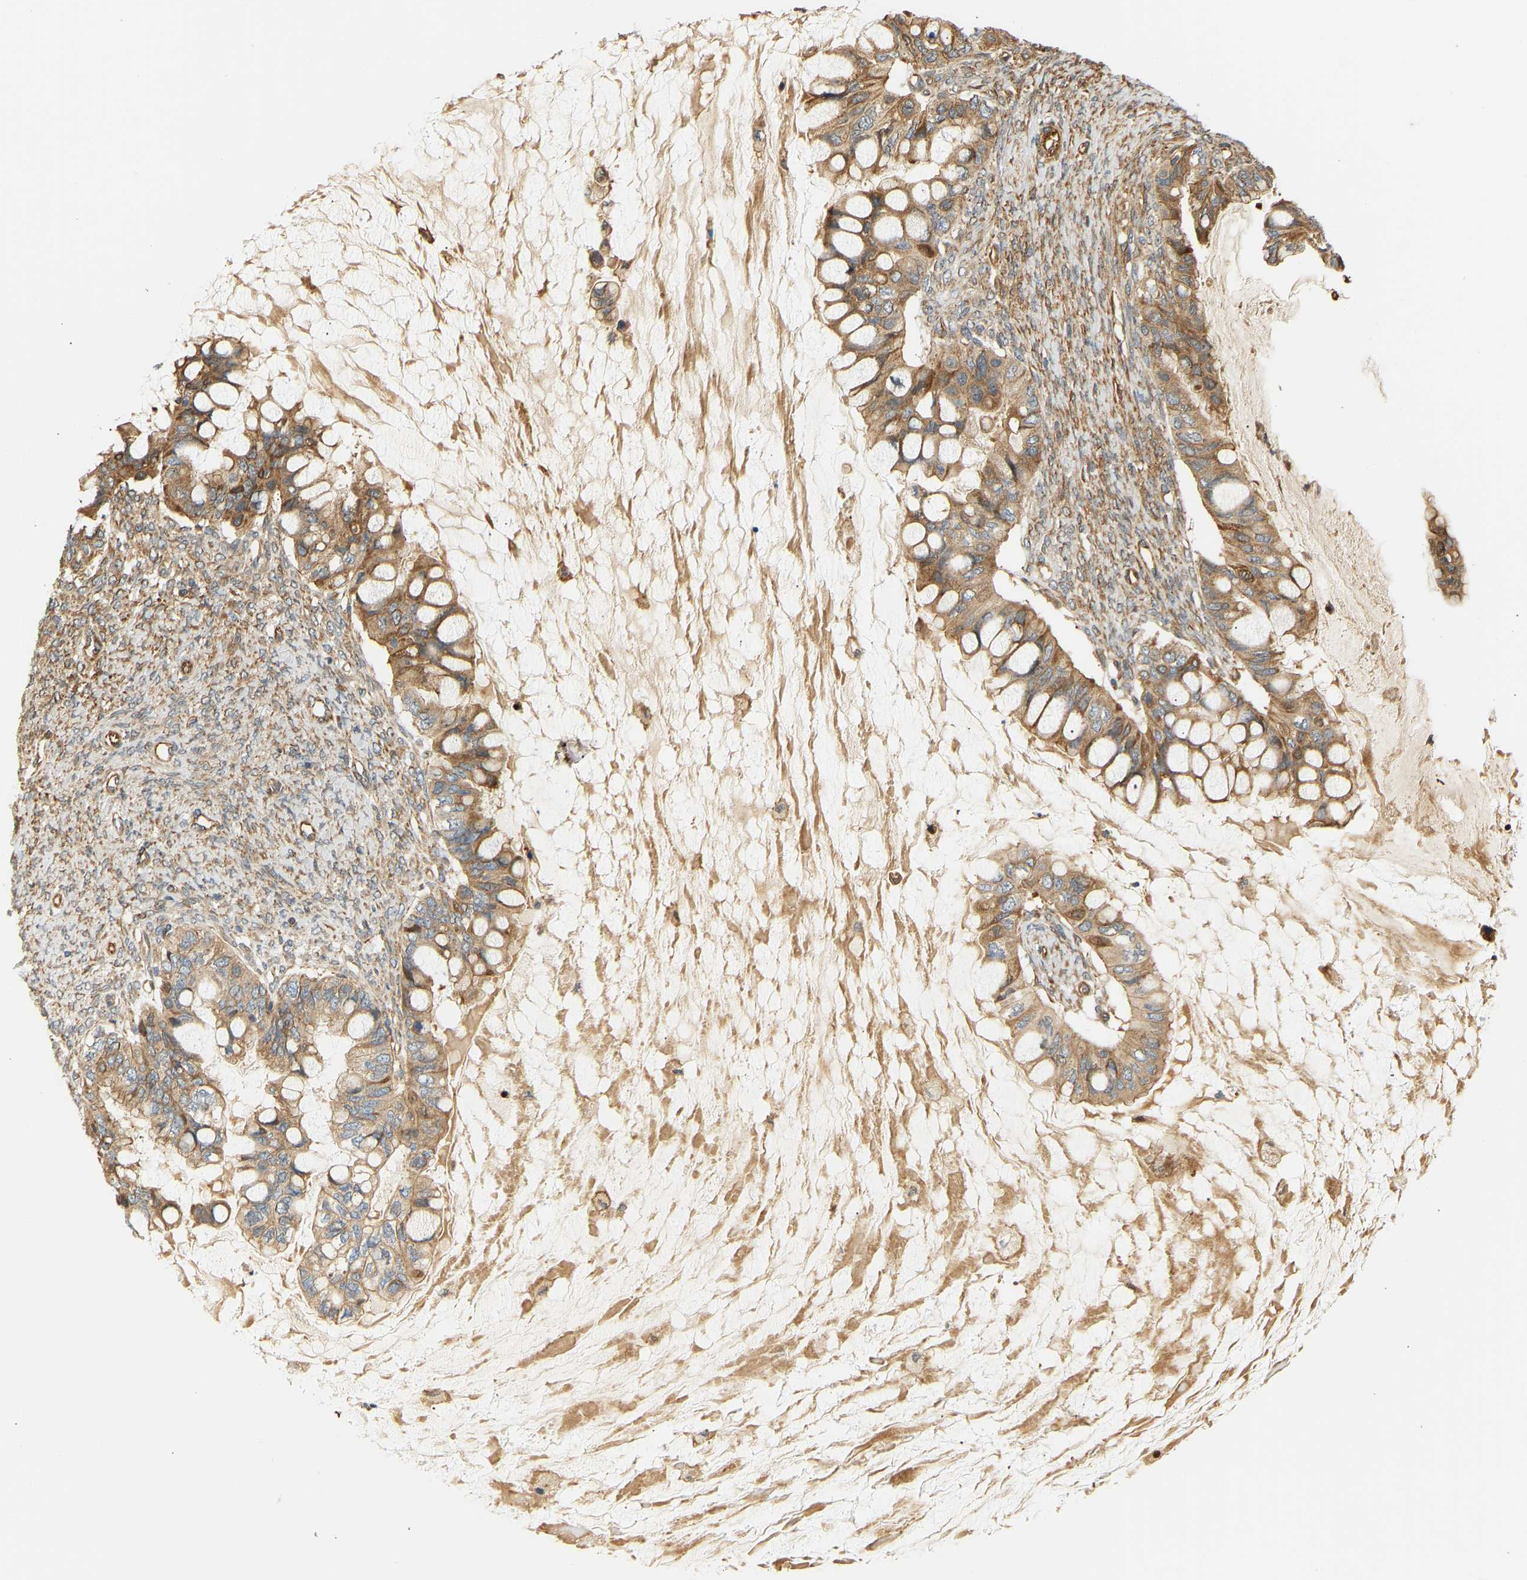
{"staining": {"intensity": "moderate", "quantity": ">75%", "location": "cytoplasmic/membranous"}, "tissue": "ovarian cancer", "cell_type": "Tumor cells", "image_type": "cancer", "snomed": [{"axis": "morphology", "description": "Cystadenocarcinoma, mucinous, NOS"}, {"axis": "topography", "description": "Ovary"}], "caption": "Tumor cells exhibit medium levels of moderate cytoplasmic/membranous expression in approximately >75% of cells in mucinous cystadenocarcinoma (ovarian).", "gene": "CEP57", "patient": {"sex": "female", "age": 80}}